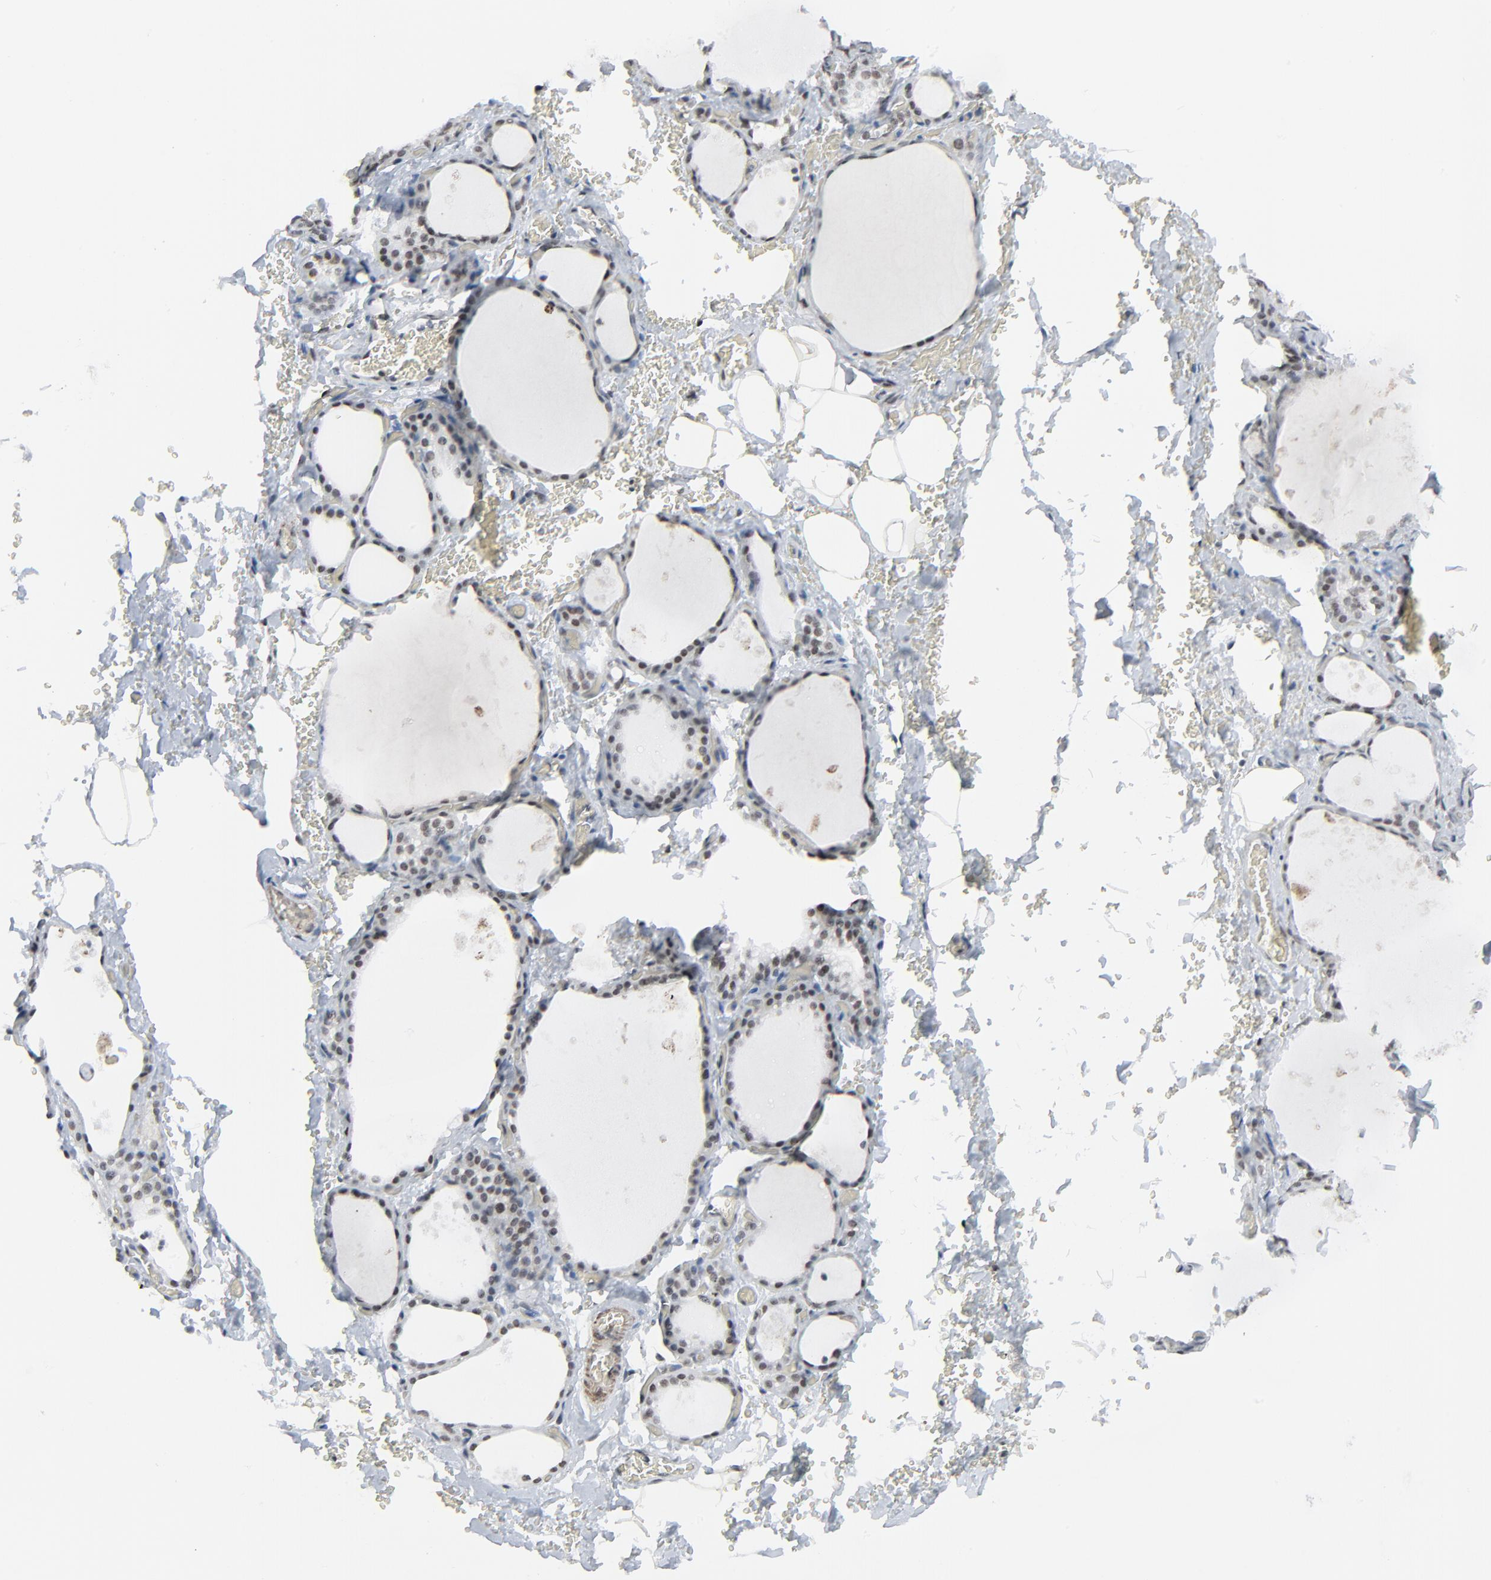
{"staining": {"intensity": "moderate", "quantity": ">75%", "location": "nuclear"}, "tissue": "thyroid gland", "cell_type": "Glandular cells", "image_type": "normal", "snomed": [{"axis": "morphology", "description": "Normal tissue, NOS"}, {"axis": "topography", "description": "Thyroid gland"}], "caption": "Human thyroid gland stained for a protein (brown) exhibits moderate nuclear positive expression in approximately >75% of glandular cells.", "gene": "FBXO28", "patient": {"sex": "male", "age": 61}}